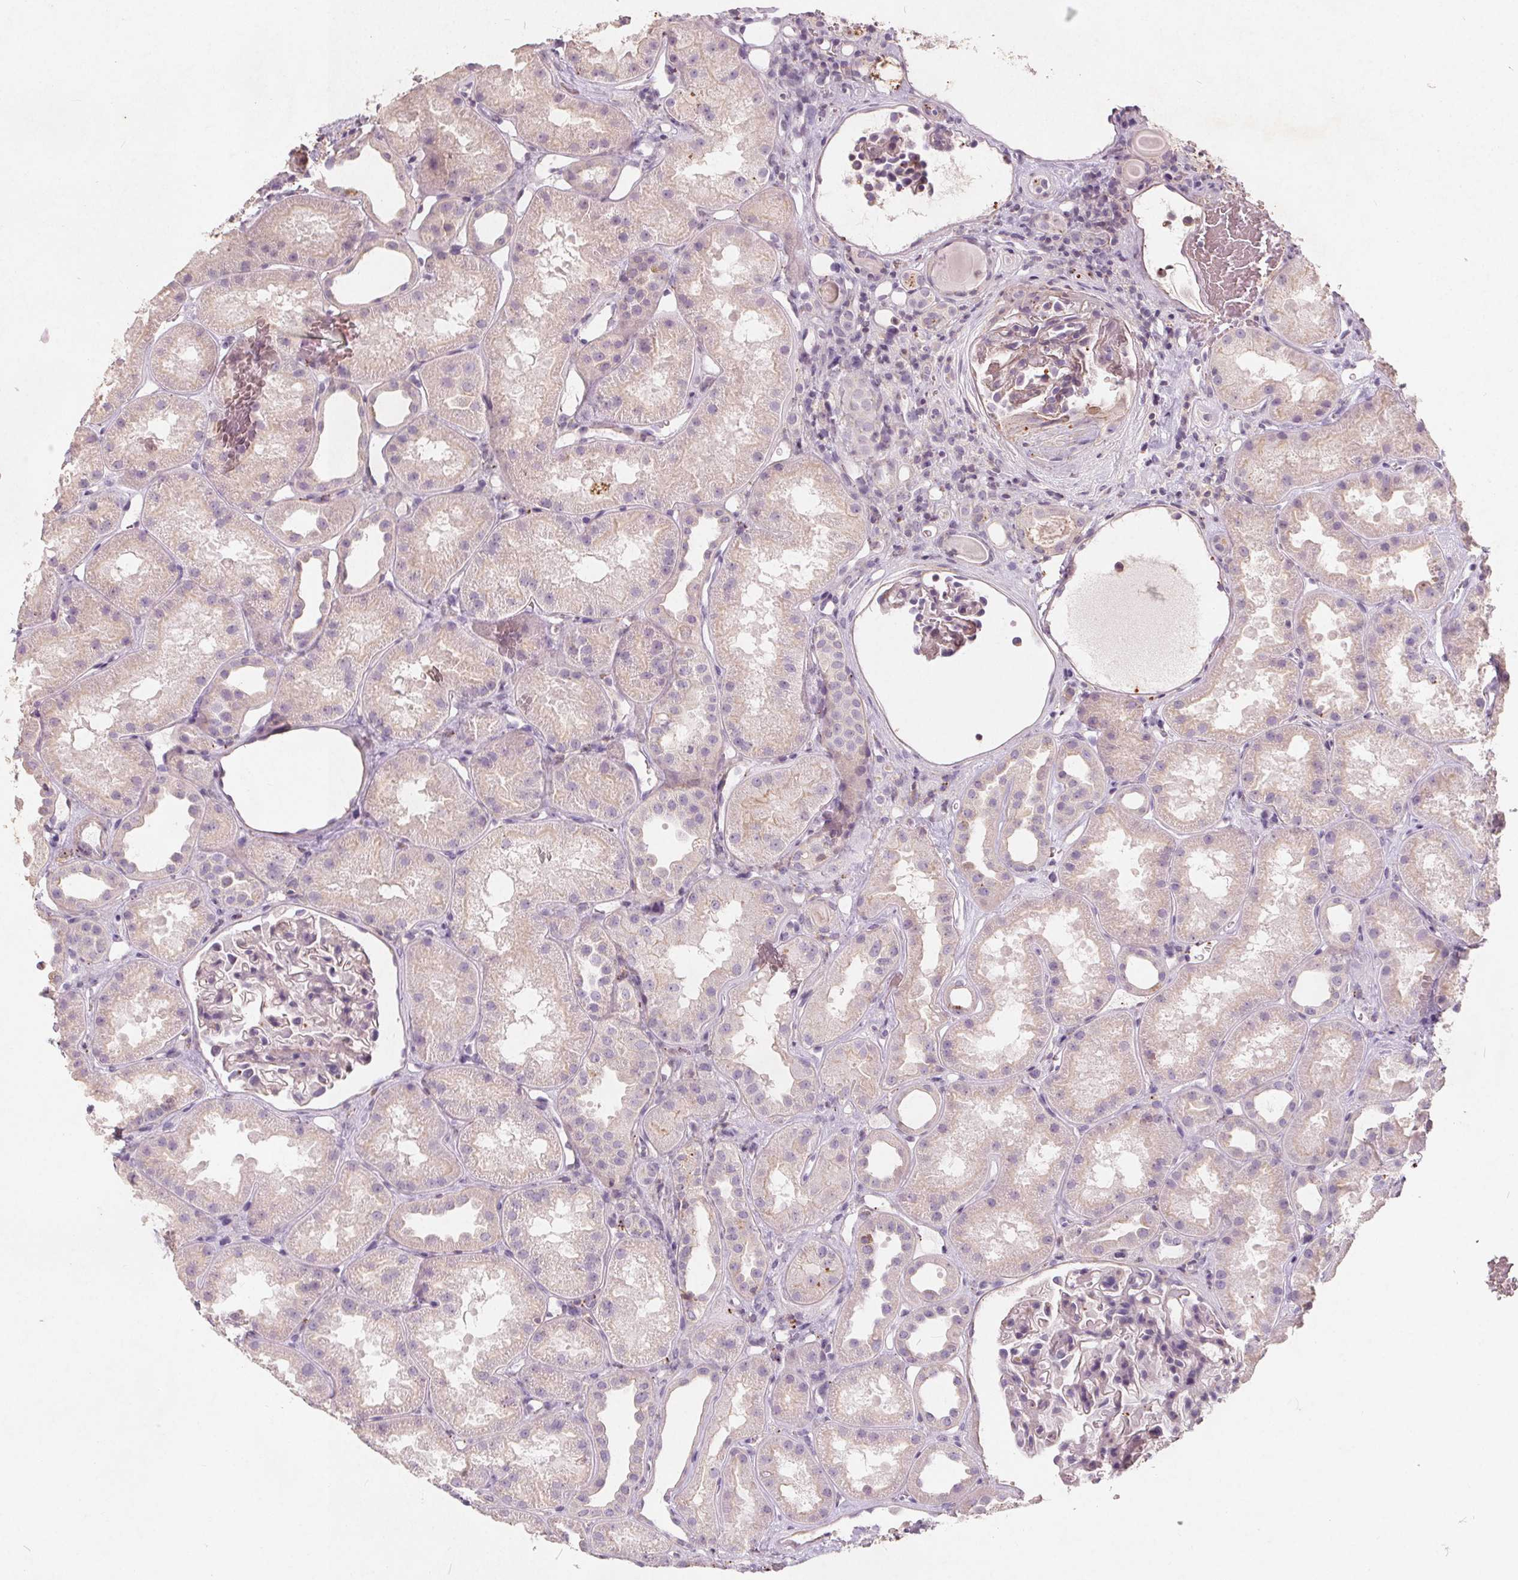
{"staining": {"intensity": "negative", "quantity": "none", "location": "none"}, "tissue": "kidney", "cell_type": "Cells in glomeruli", "image_type": "normal", "snomed": [{"axis": "morphology", "description": "Normal tissue, NOS"}, {"axis": "topography", "description": "Kidney"}], "caption": "Immunohistochemistry of normal human kidney demonstrates no staining in cells in glomeruli. (Brightfield microscopy of DAB (3,3'-diaminobenzidine) immunohistochemistry at high magnification).", "gene": "C19orf84", "patient": {"sex": "male", "age": 61}}